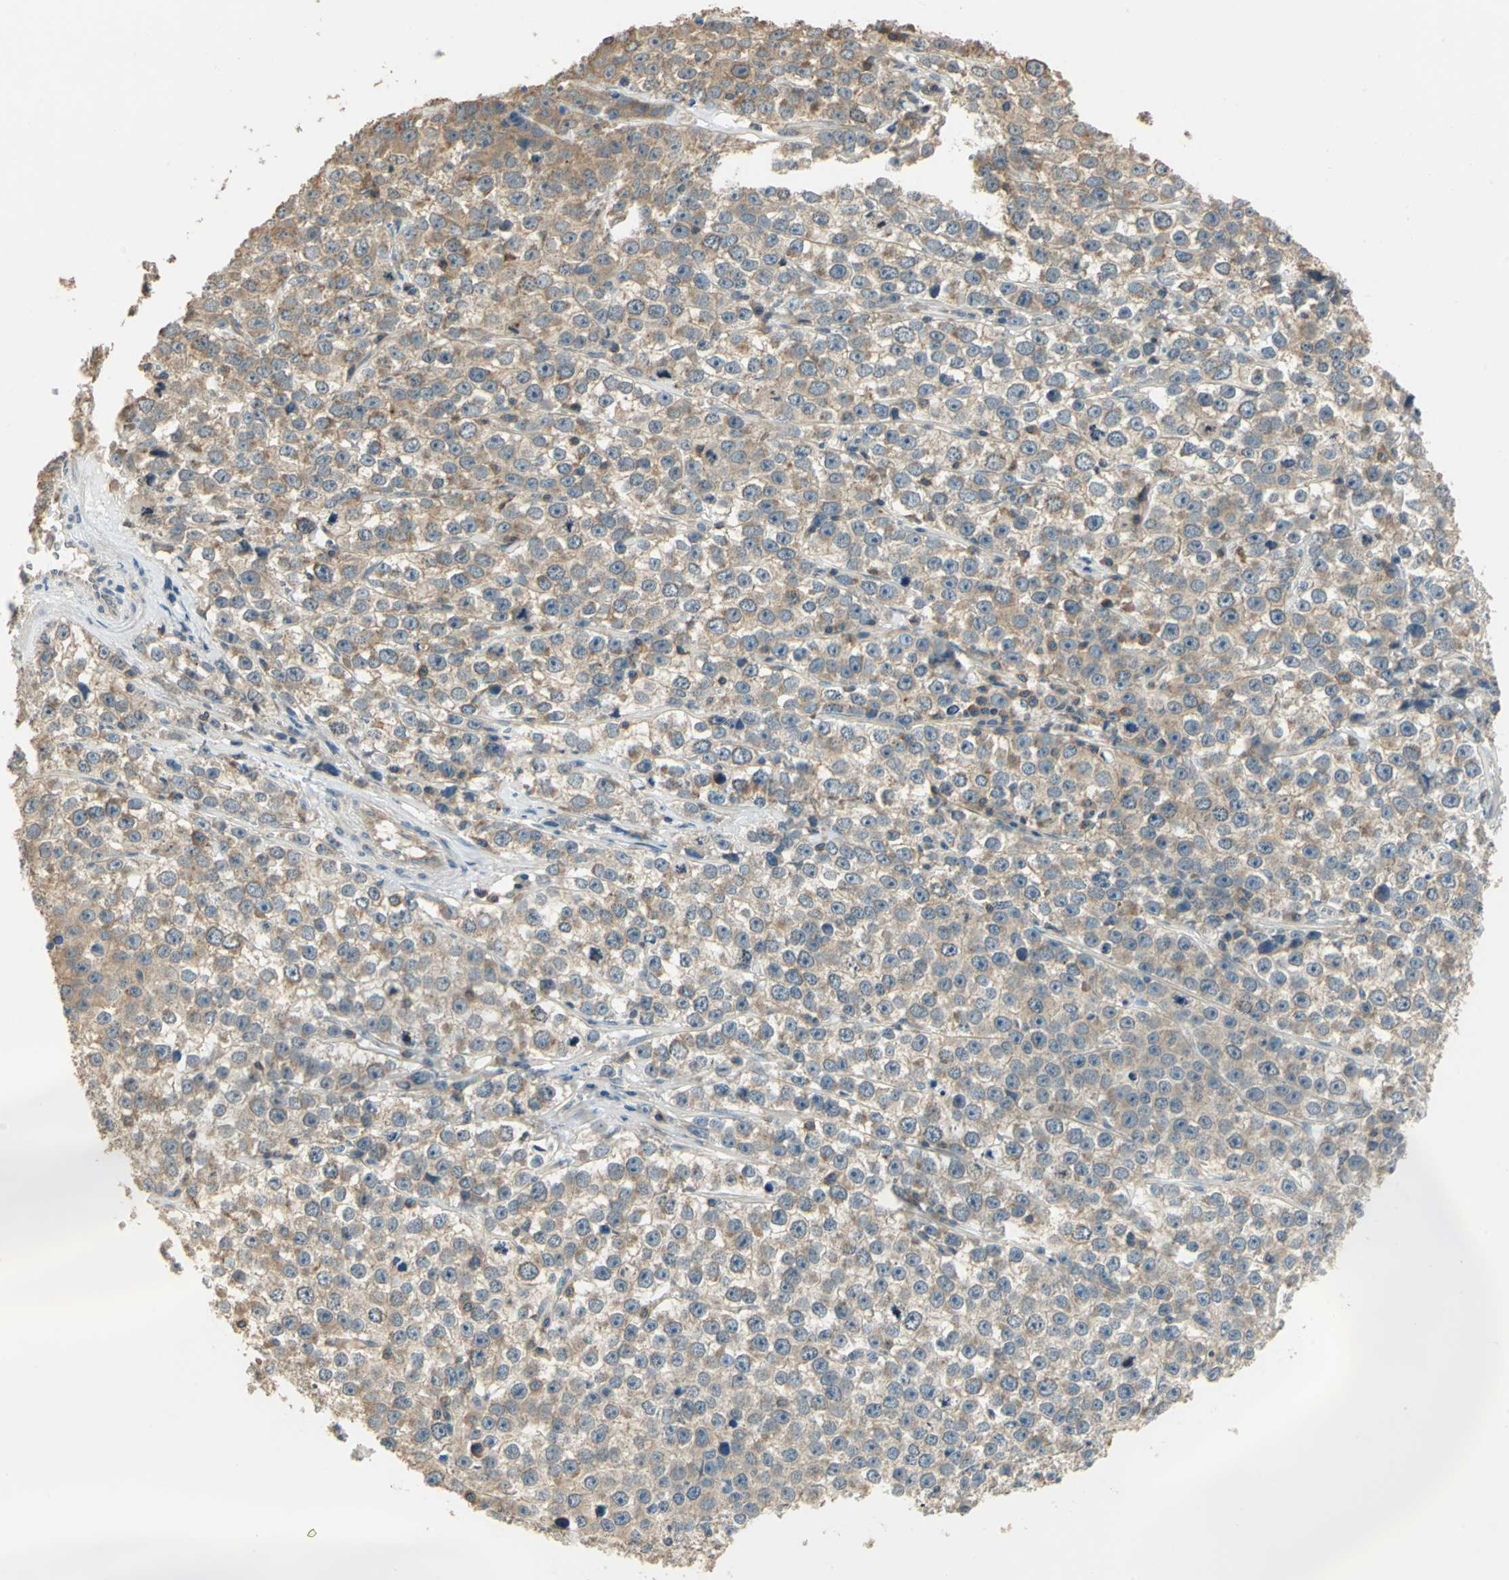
{"staining": {"intensity": "moderate", "quantity": ">75%", "location": "cytoplasmic/membranous"}, "tissue": "testis cancer", "cell_type": "Tumor cells", "image_type": "cancer", "snomed": [{"axis": "morphology", "description": "Seminoma, NOS"}, {"axis": "morphology", "description": "Carcinoma, Embryonal, NOS"}, {"axis": "topography", "description": "Testis"}], "caption": "Testis embryonal carcinoma stained for a protein displays moderate cytoplasmic/membranous positivity in tumor cells.", "gene": "SHC2", "patient": {"sex": "male", "age": 52}}